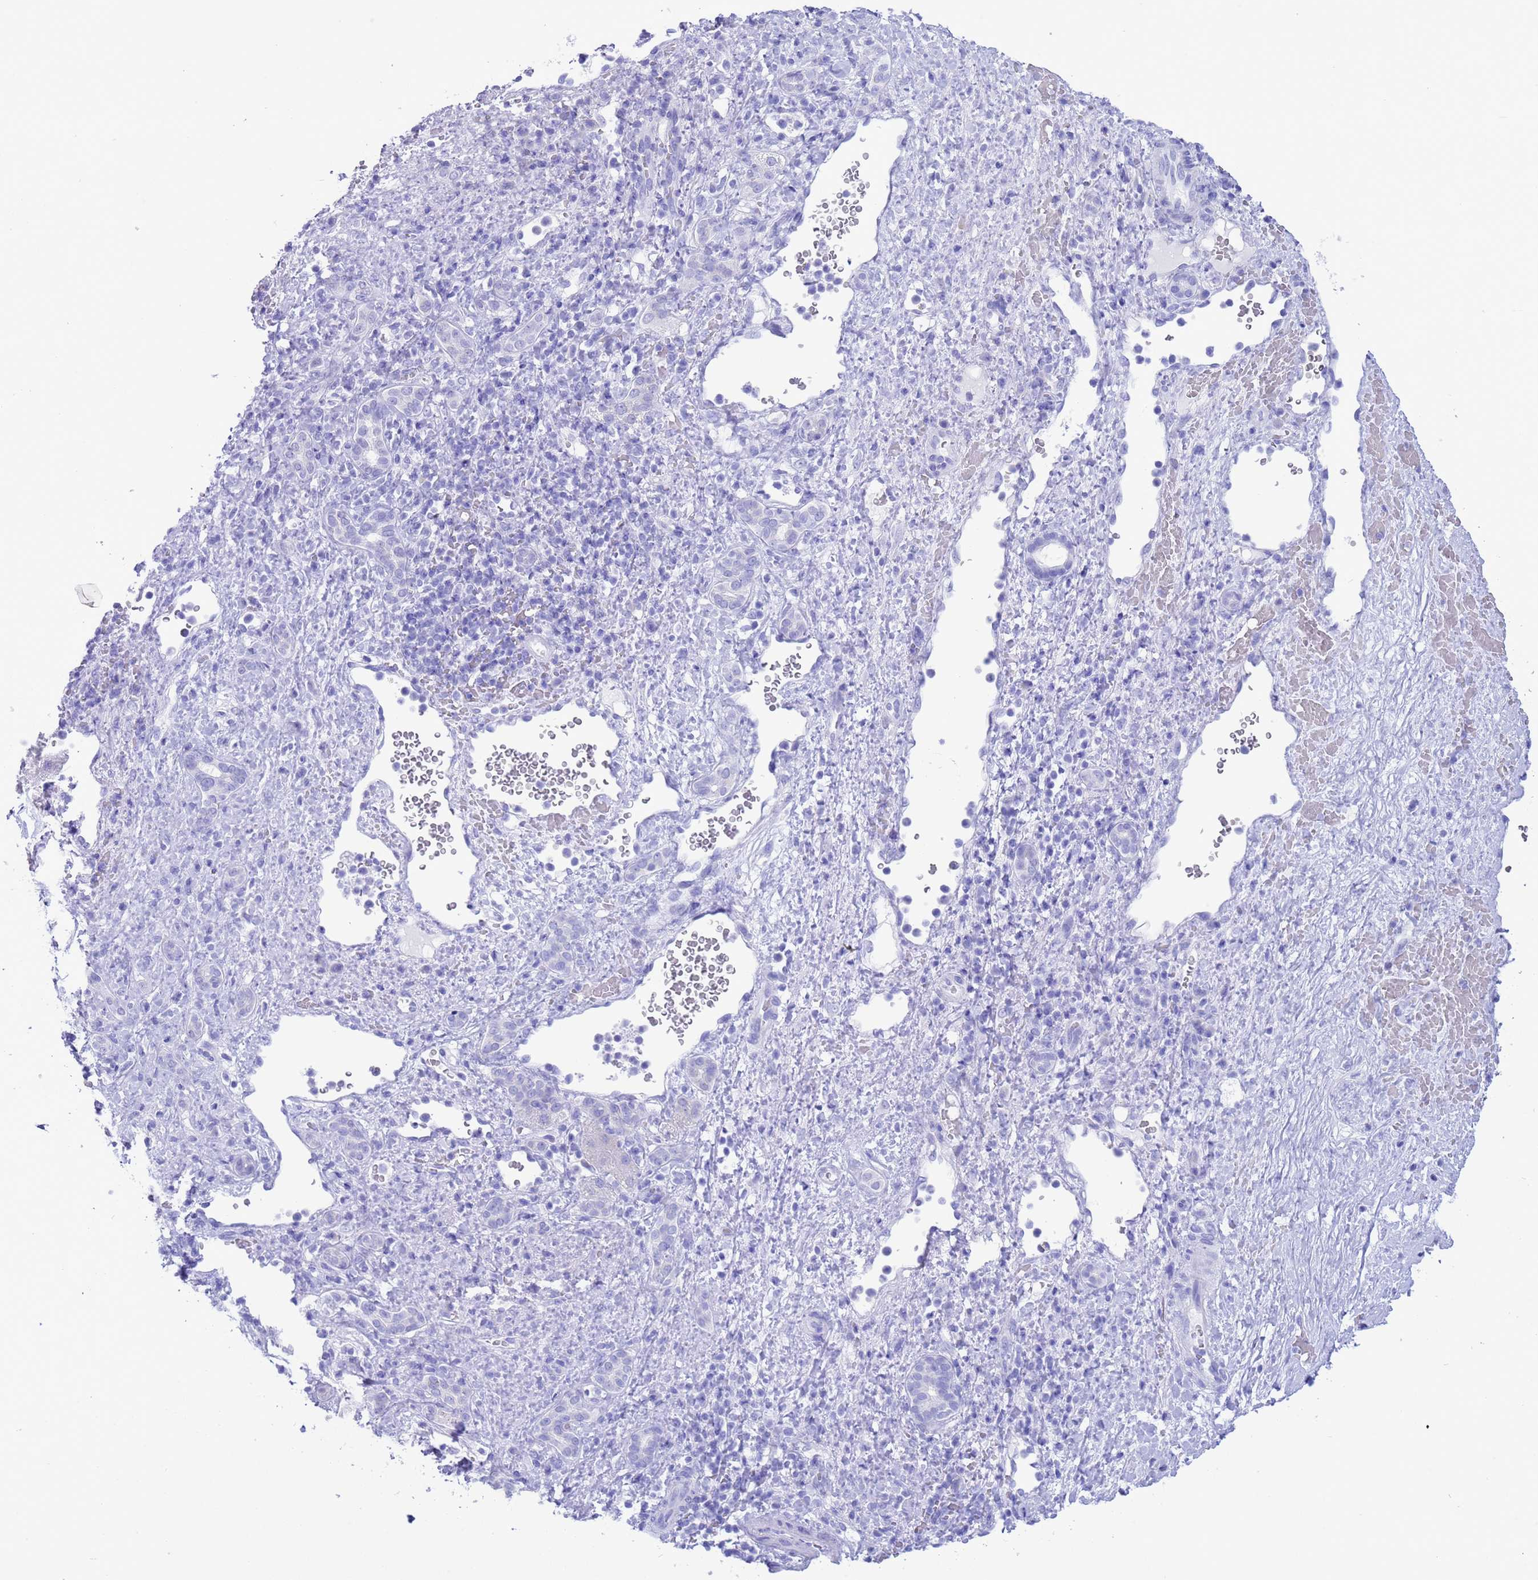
{"staining": {"intensity": "negative", "quantity": "none", "location": "none"}, "tissue": "liver cancer", "cell_type": "Tumor cells", "image_type": "cancer", "snomed": [{"axis": "morphology", "description": "Normal tissue, NOS"}, {"axis": "morphology", "description": "Carcinoma, Hepatocellular, NOS"}, {"axis": "topography", "description": "Liver"}], "caption": "This is a image of IHC staining of liver cancer, which shows no positivity in tumor cells.", "gene": "GSTM1", "patient": {"sex": "male", "age": 57}}